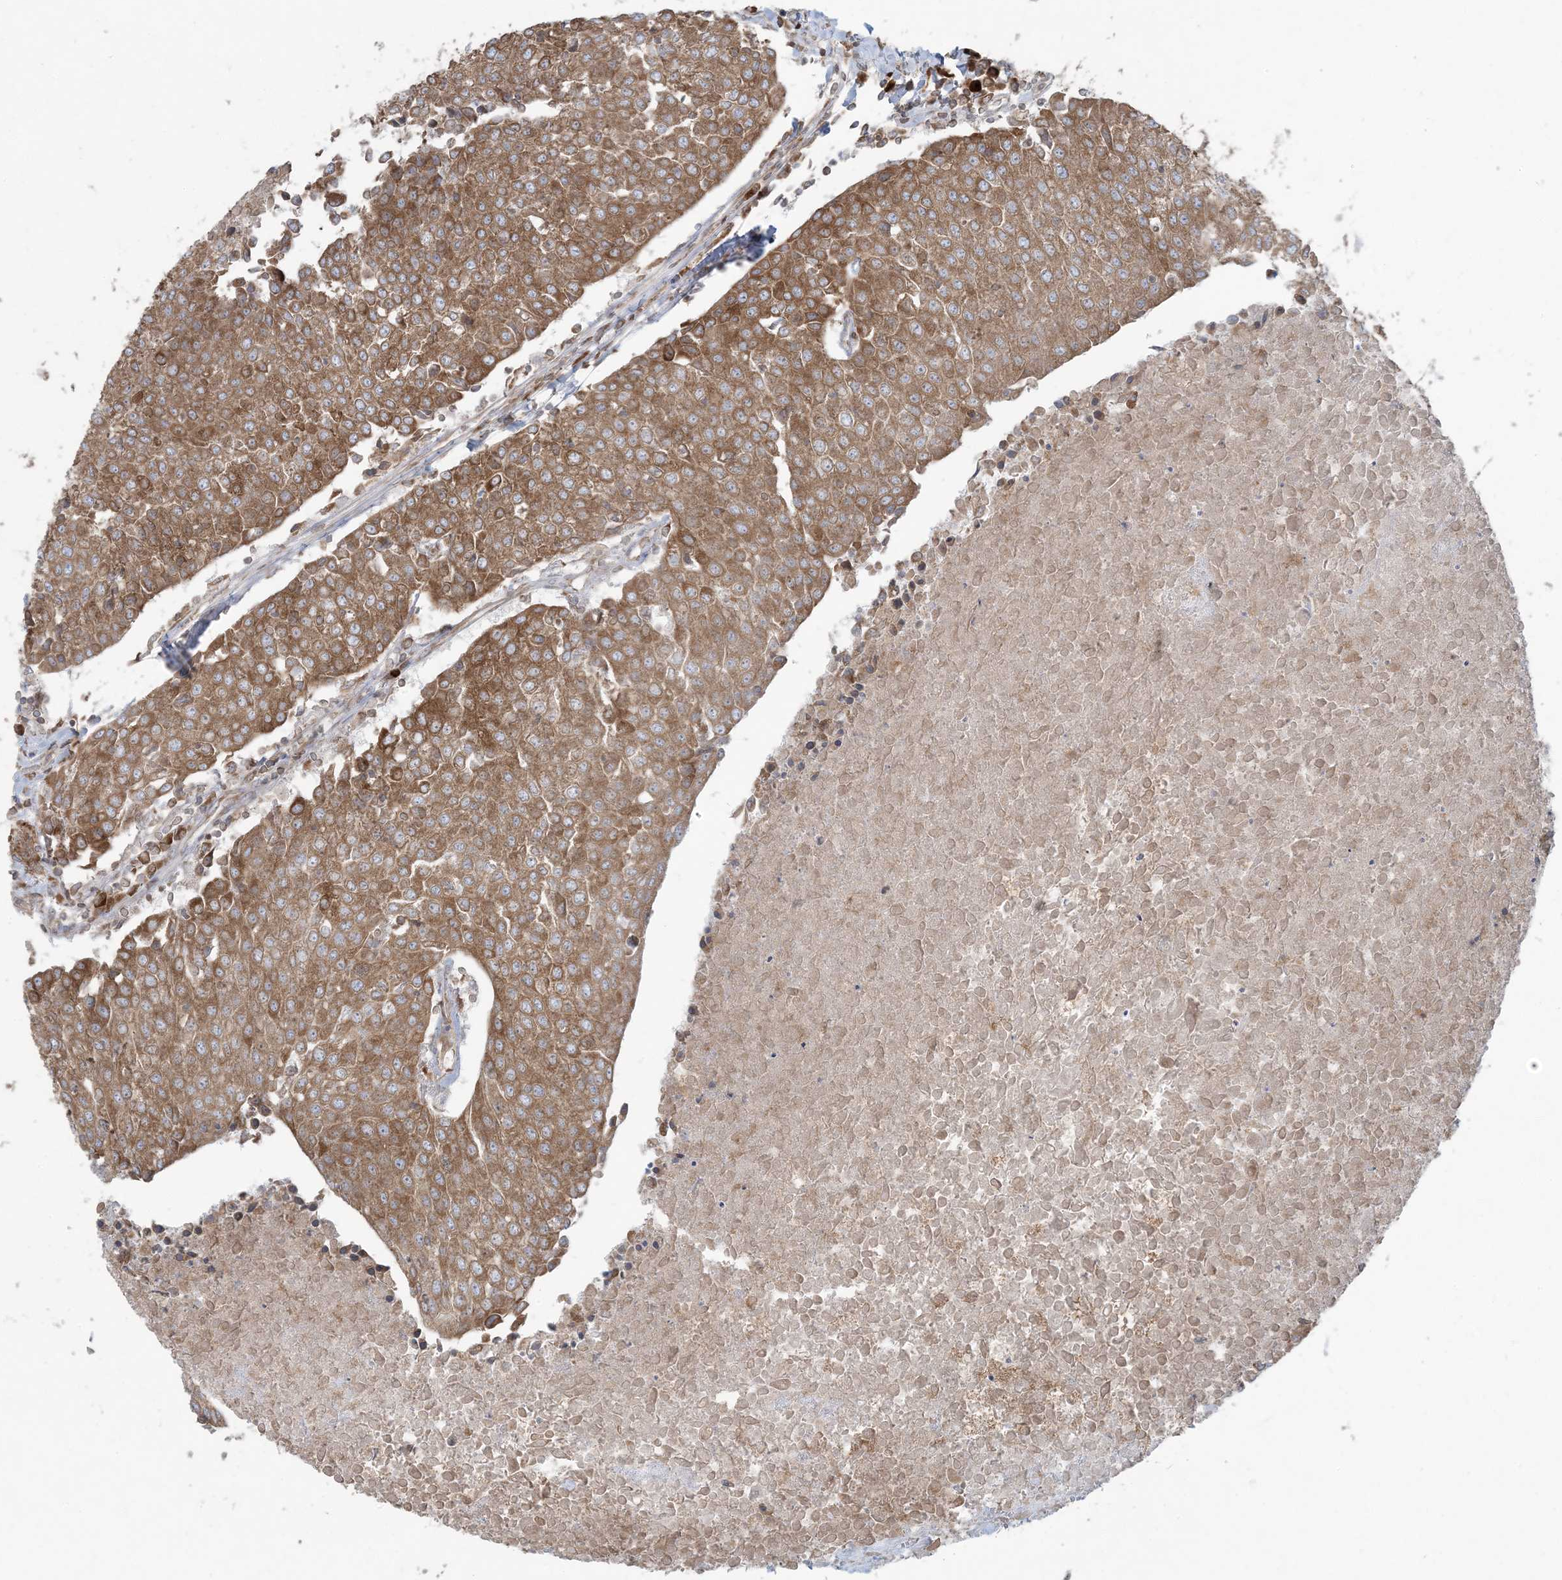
{"staining": {"intensity": "moderate", "quantity": ">75%", "location": "cytoplasmic/membranous"}, "tissue": "urothelial cancer", "cell_type": "Tumor cells", "image_type": "cancer", "snomed": [{"axis": "morphology", "description": "Urothelial carcinoma, High grade"}, {"axis": "topography", "description": "Urinary bladder"}], "caption": "Immunohistochemical staining of human urothelial carcinoma (high-grade) demonstrates medium levels of moderate cytoplasmic/membranous staining in approximately >75% of tumor cells.", "gene": "UBXN4", "patient": {"sex": "female", "age": 85}}